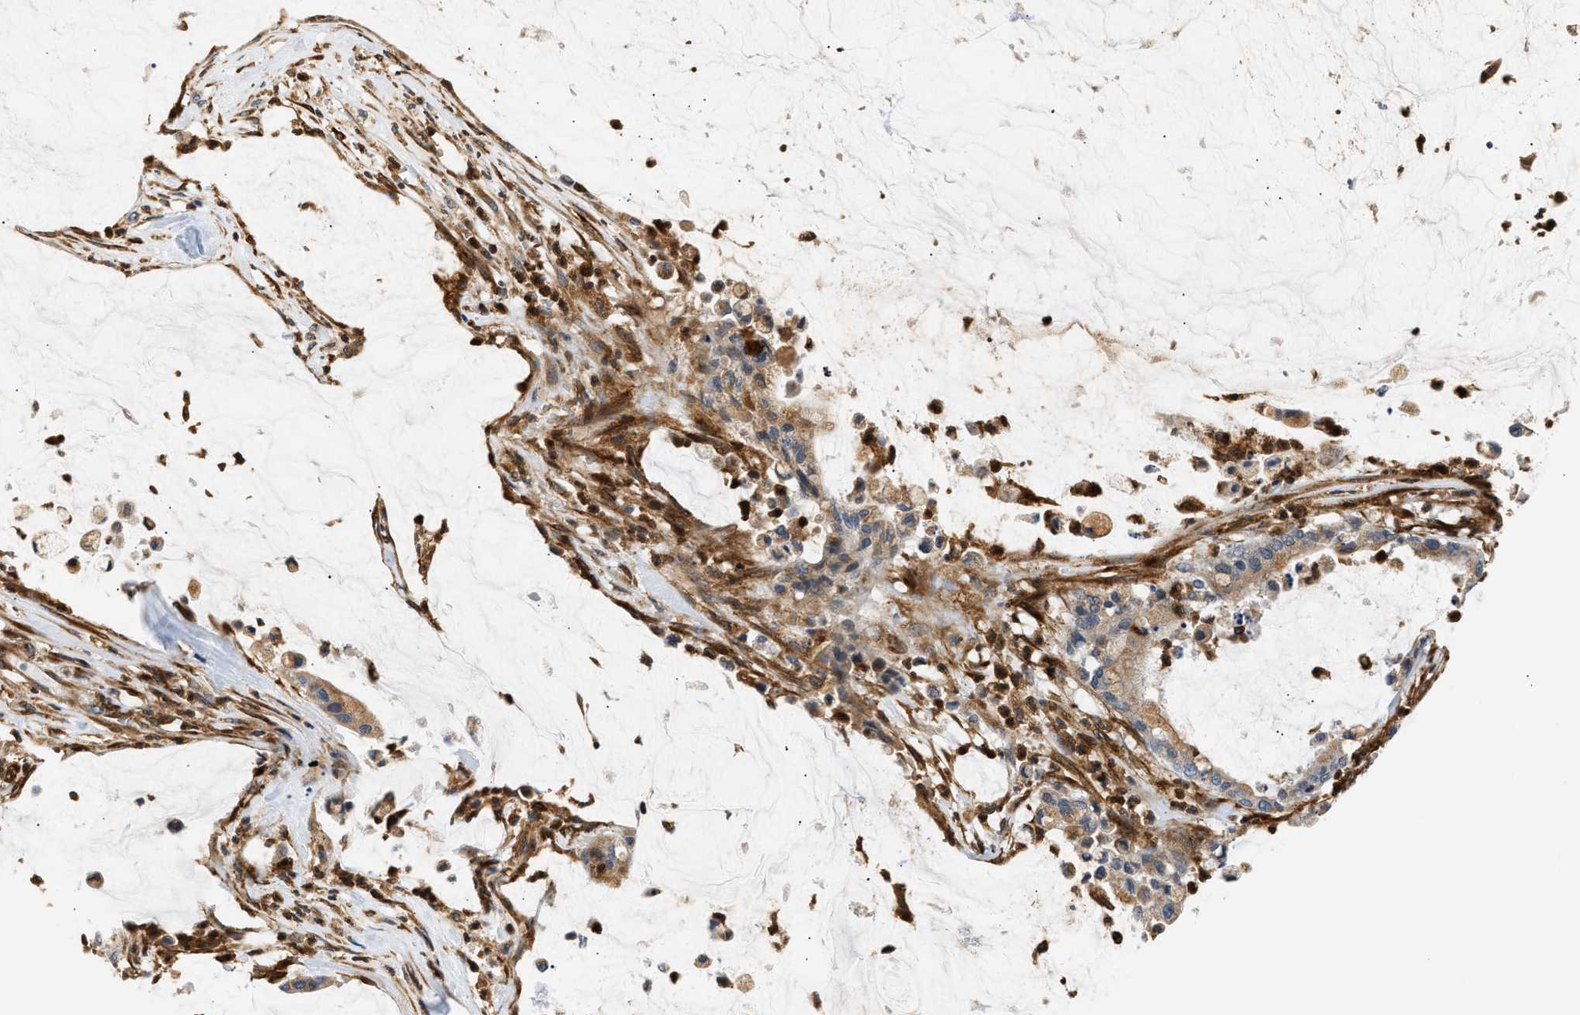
{"staining": {"intensity": "moderate", "quantity": ">75%", "location": "cytoplasmic/membranous"}, "tissue": "pancreatic cancer", "cell_type": "Tumor cells", "image_type": "cancer", "snomed": [{"axis": "morphology", "description": "Adenocarcinoma, NOS"}, {"axis": "topography", "description": "Pancreas"}], "caption": "The photomicrograph displays immunohistochemical staining of pancreatic cancer. There is moderate cytoplasmic/membranous staining is present in approximately >75% of tumor cells.", "gene": "RAB31", "patient": {"sex": "male", "age": 41}}